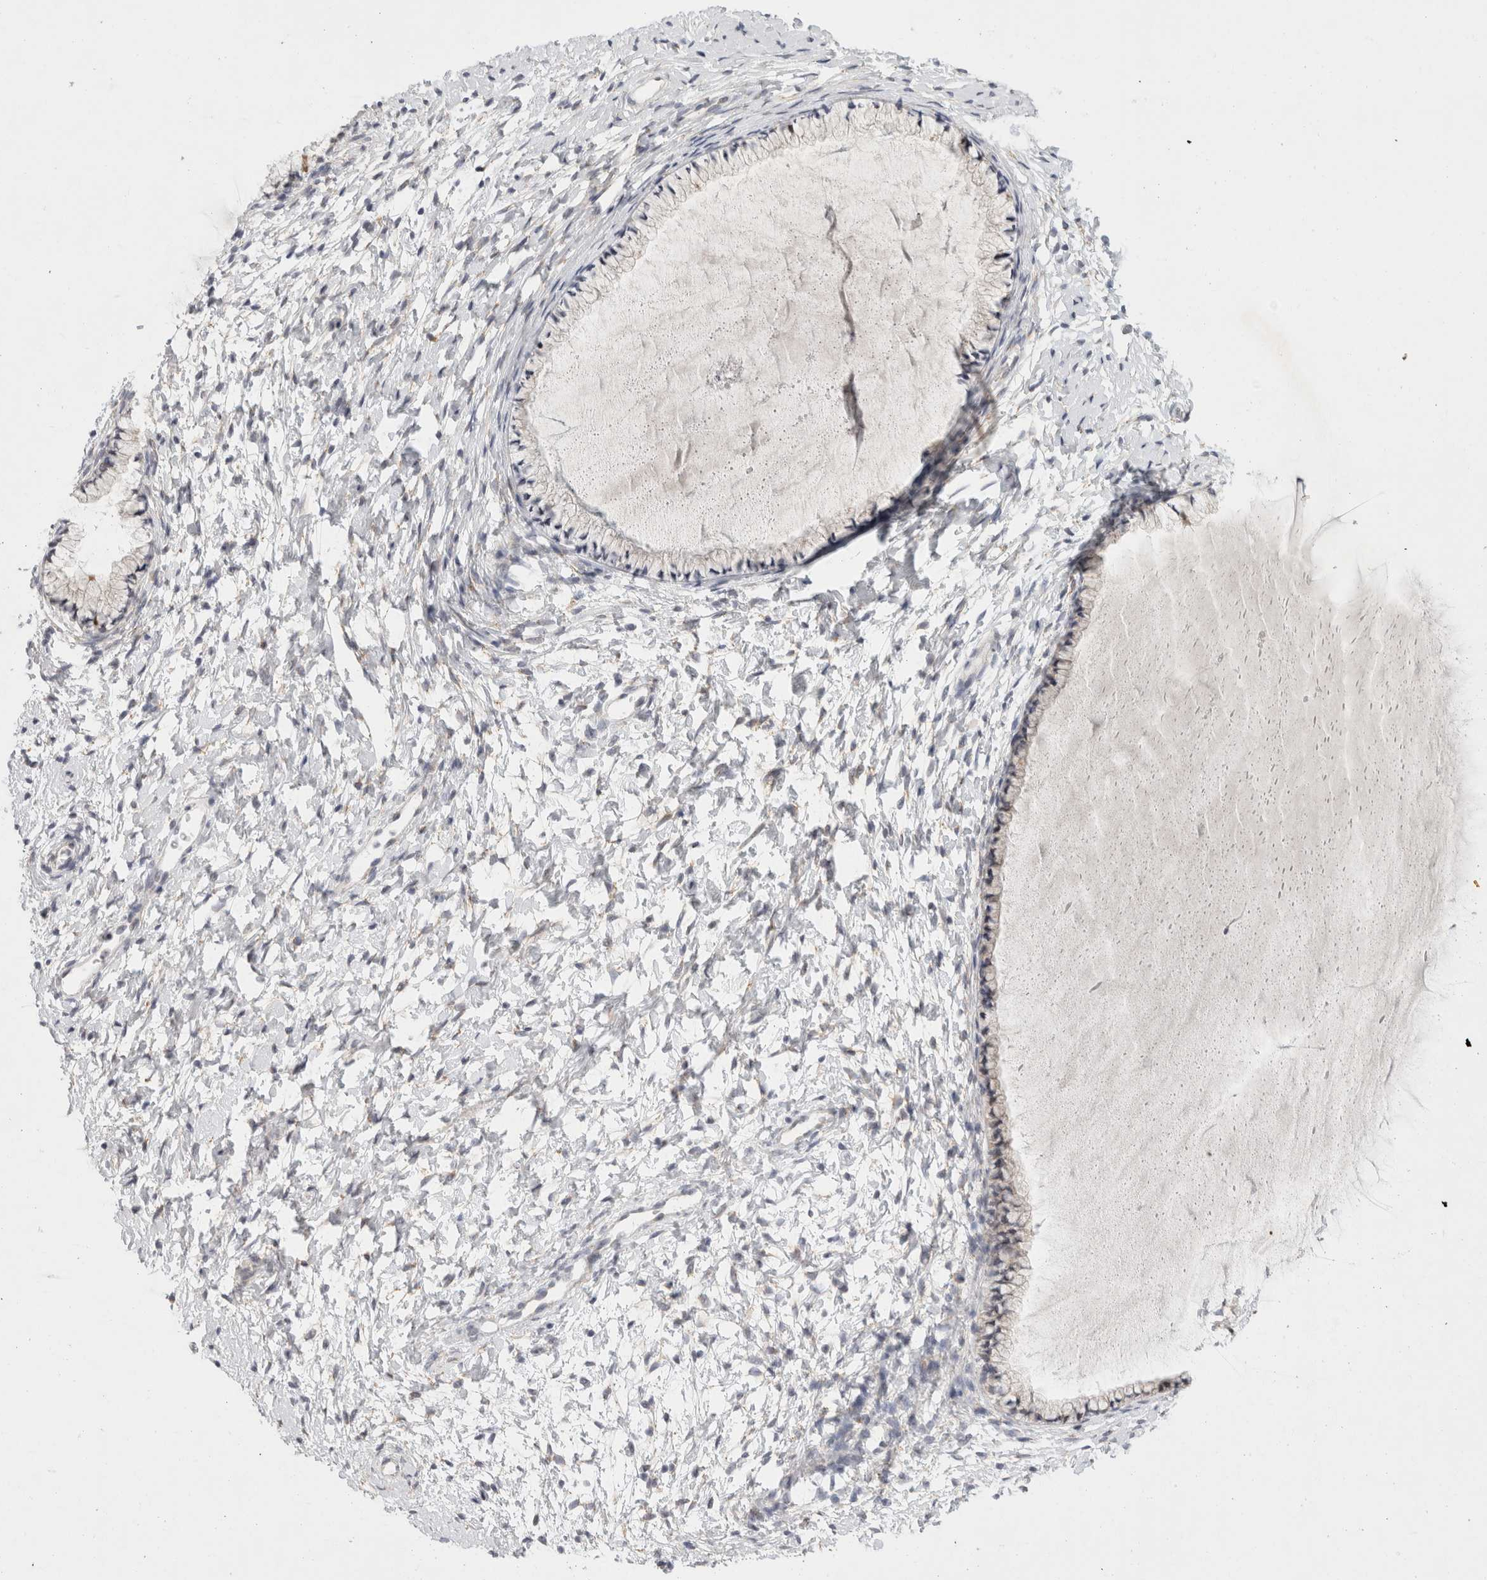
{"staining": {"intensity": "weak", "quantity": "<25%", "location": "cytoplasmic/membranous"}, "tissue": "cervix", "cell_type": "Glandular cells", "image_type": "normal", "snomed": [{"axis": "morphology", "description": "Normal tissue, NOS"}, {"axis": "topography", "description": "Cervix"}], "caption": "A high-resolution image shows immunohistochemistry (IHC) staining of normal cervix, which demonstrates no significant positivity in glandular cells.", "gene": "TRMT1L", "patient": {"sex": "female", "age": 72}}